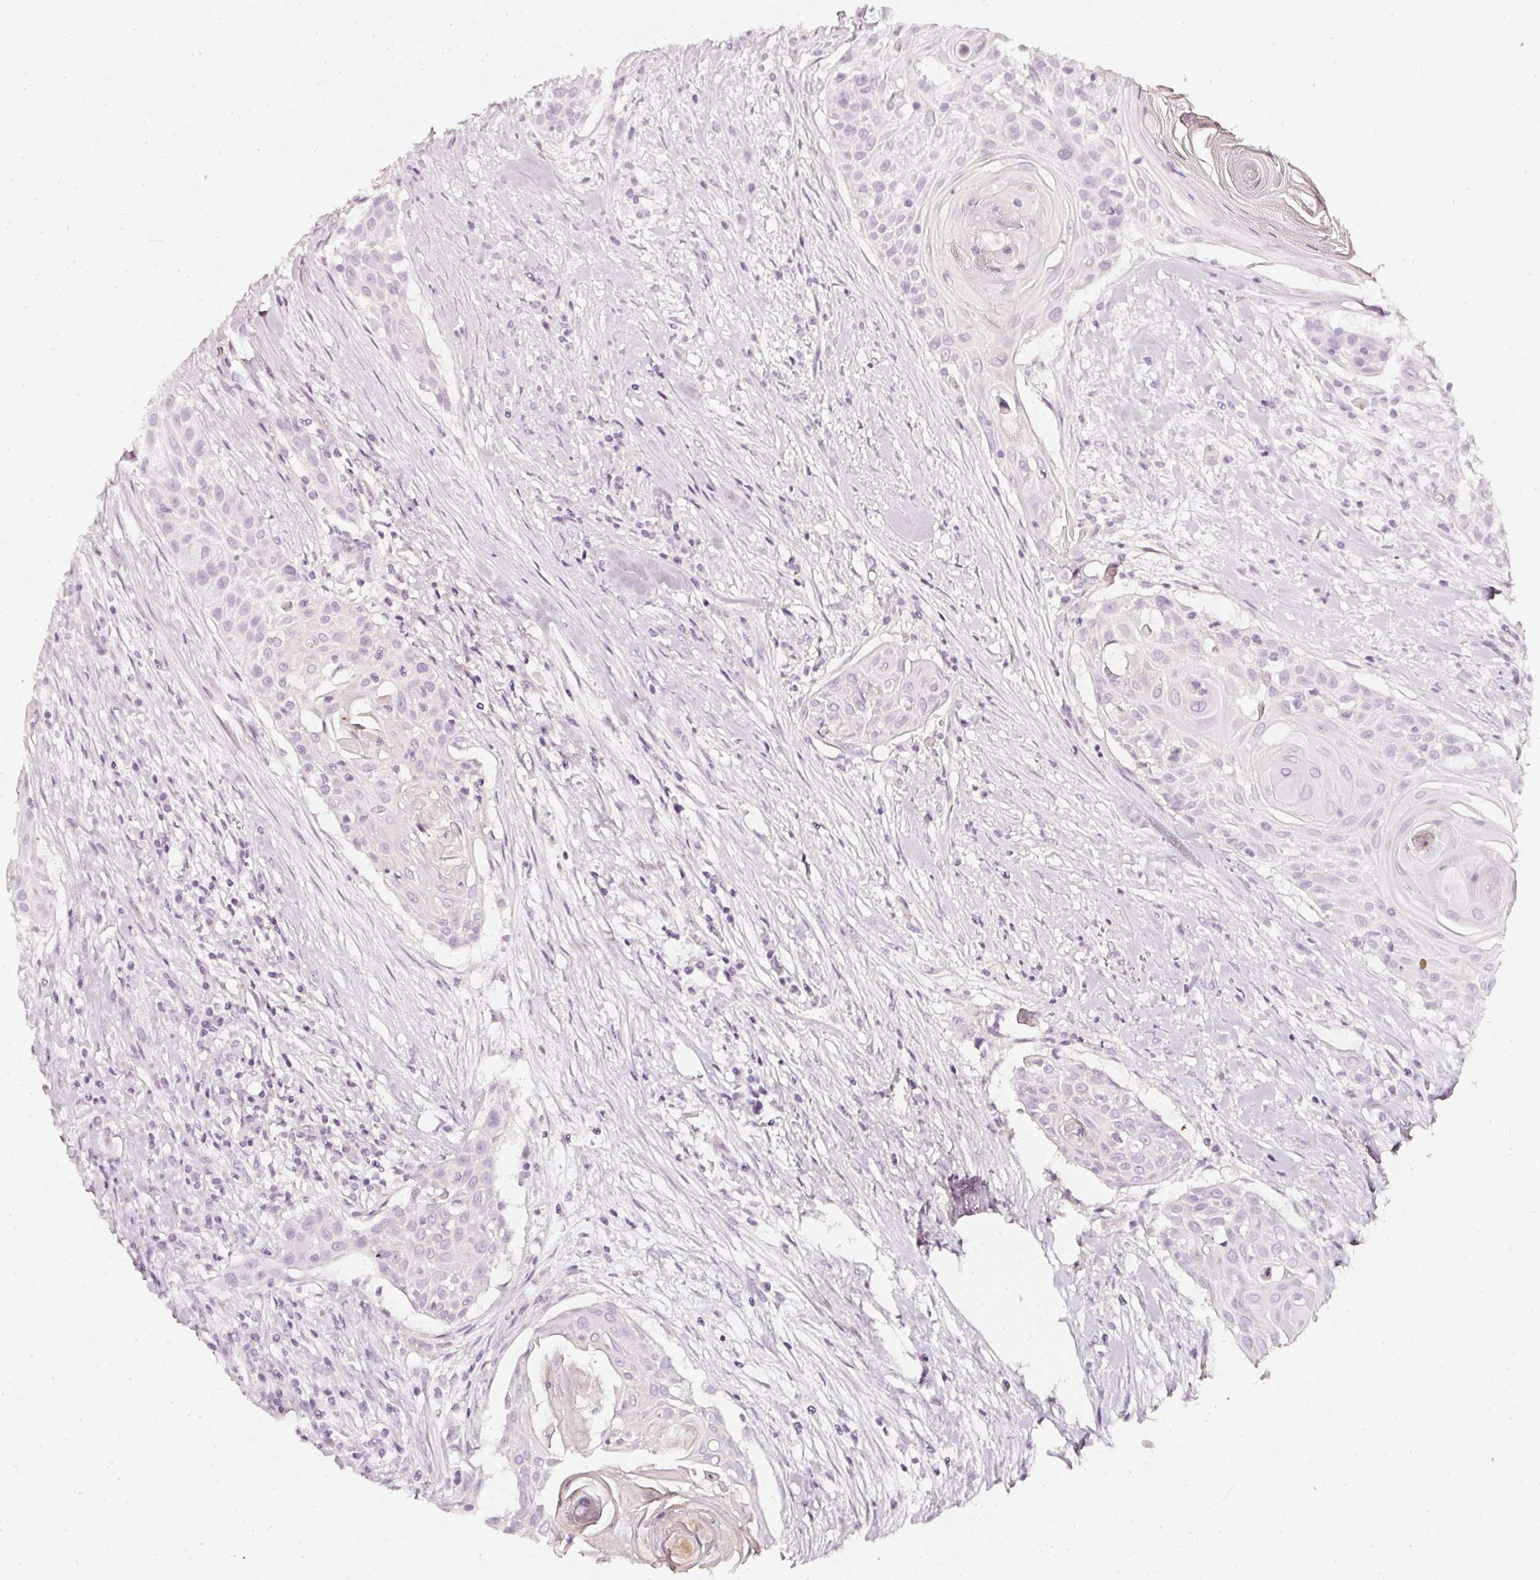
{"staining": {"intensity": "negative", "quantity": "none", "location": "none"}, "tissue": "head and neck cancer", "cell_type": "Tumor cells", "image_type": "cancer", "snomed": [{"axis": "morphology", "description": "Squamous cell carcinoma, NOS"}, {"axis": "topography", "description": "Lymph node"}, {"axis": "topography", "description": "Salivary gland"}, {"axis": "topography", "description": "Head-Neck"}], "caption": "The image shows no significant staining in tumor cells of squamous cell carcinoma (head and neck). (DAB (3,3'-diaminobenzidine) immunohistochemistry visualized using brightfield microscopy, high magnification).", "gene": "CNP", "patient": {"sex": "female", "age": 74}}